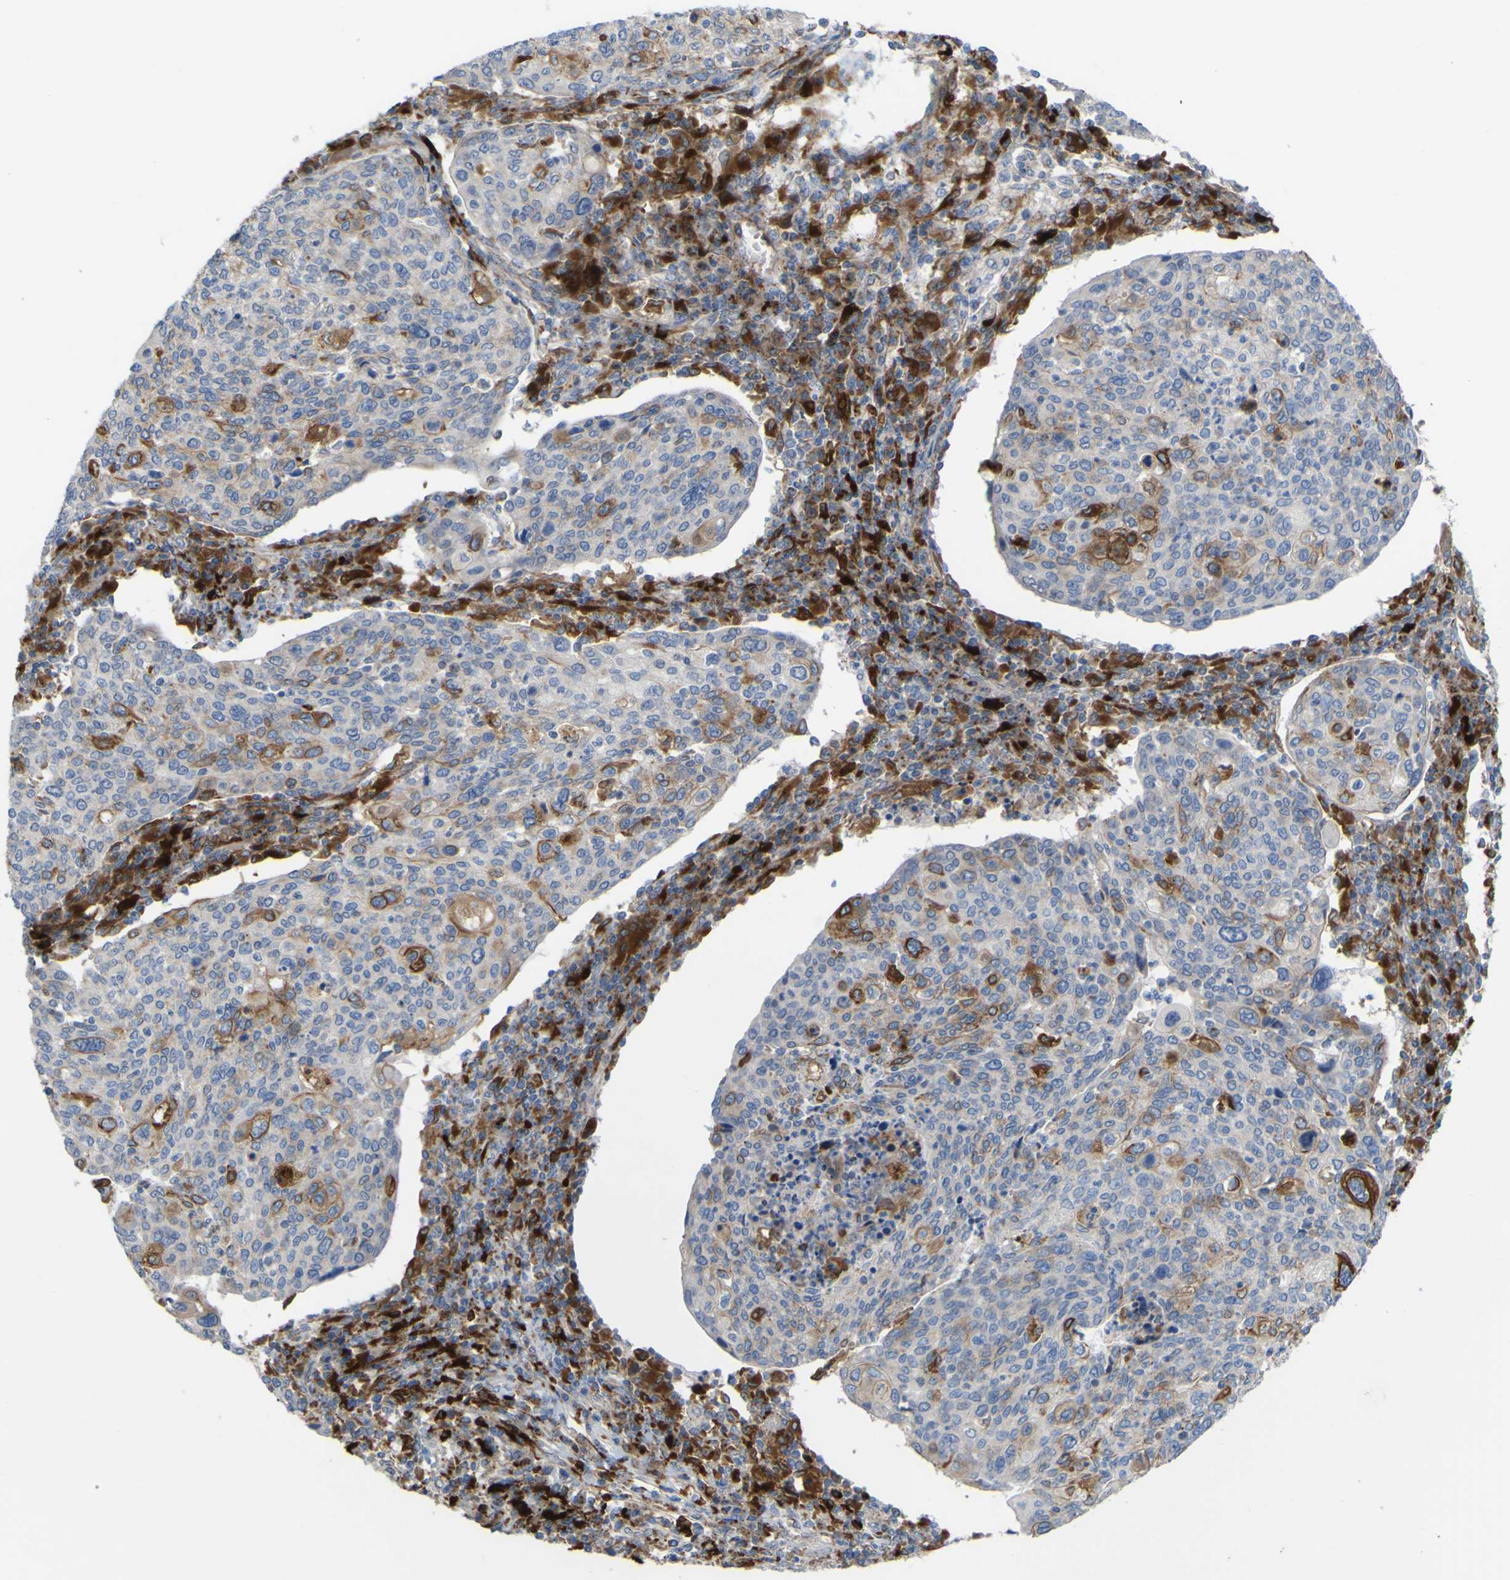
{"staining": {"intensity": "moderate", "quantity": "<25%", "location": "cytoplasmic/membranous"}, "tissue": "cervical cancer", "cell_type": "Tumor cells", "image_type": "cancer", "snomed": [{"axis": "morphology", "description": "Squamous cell carcinoma, NOS"}, {"axis": "topography", "description": "Cervix"}], "caption": "Tumor cells show low levels of moderate cytoplasmic/membranous positivity in approximately <25% of cells in human cervical cancer (squamous cell carcinoma). Using DAB (brown) and hematoxylin (blue) stains, captured at high magnification using brightfield microscopy.", "gene": "PLD3", "patient": {"sex": "female", "age": 40}}